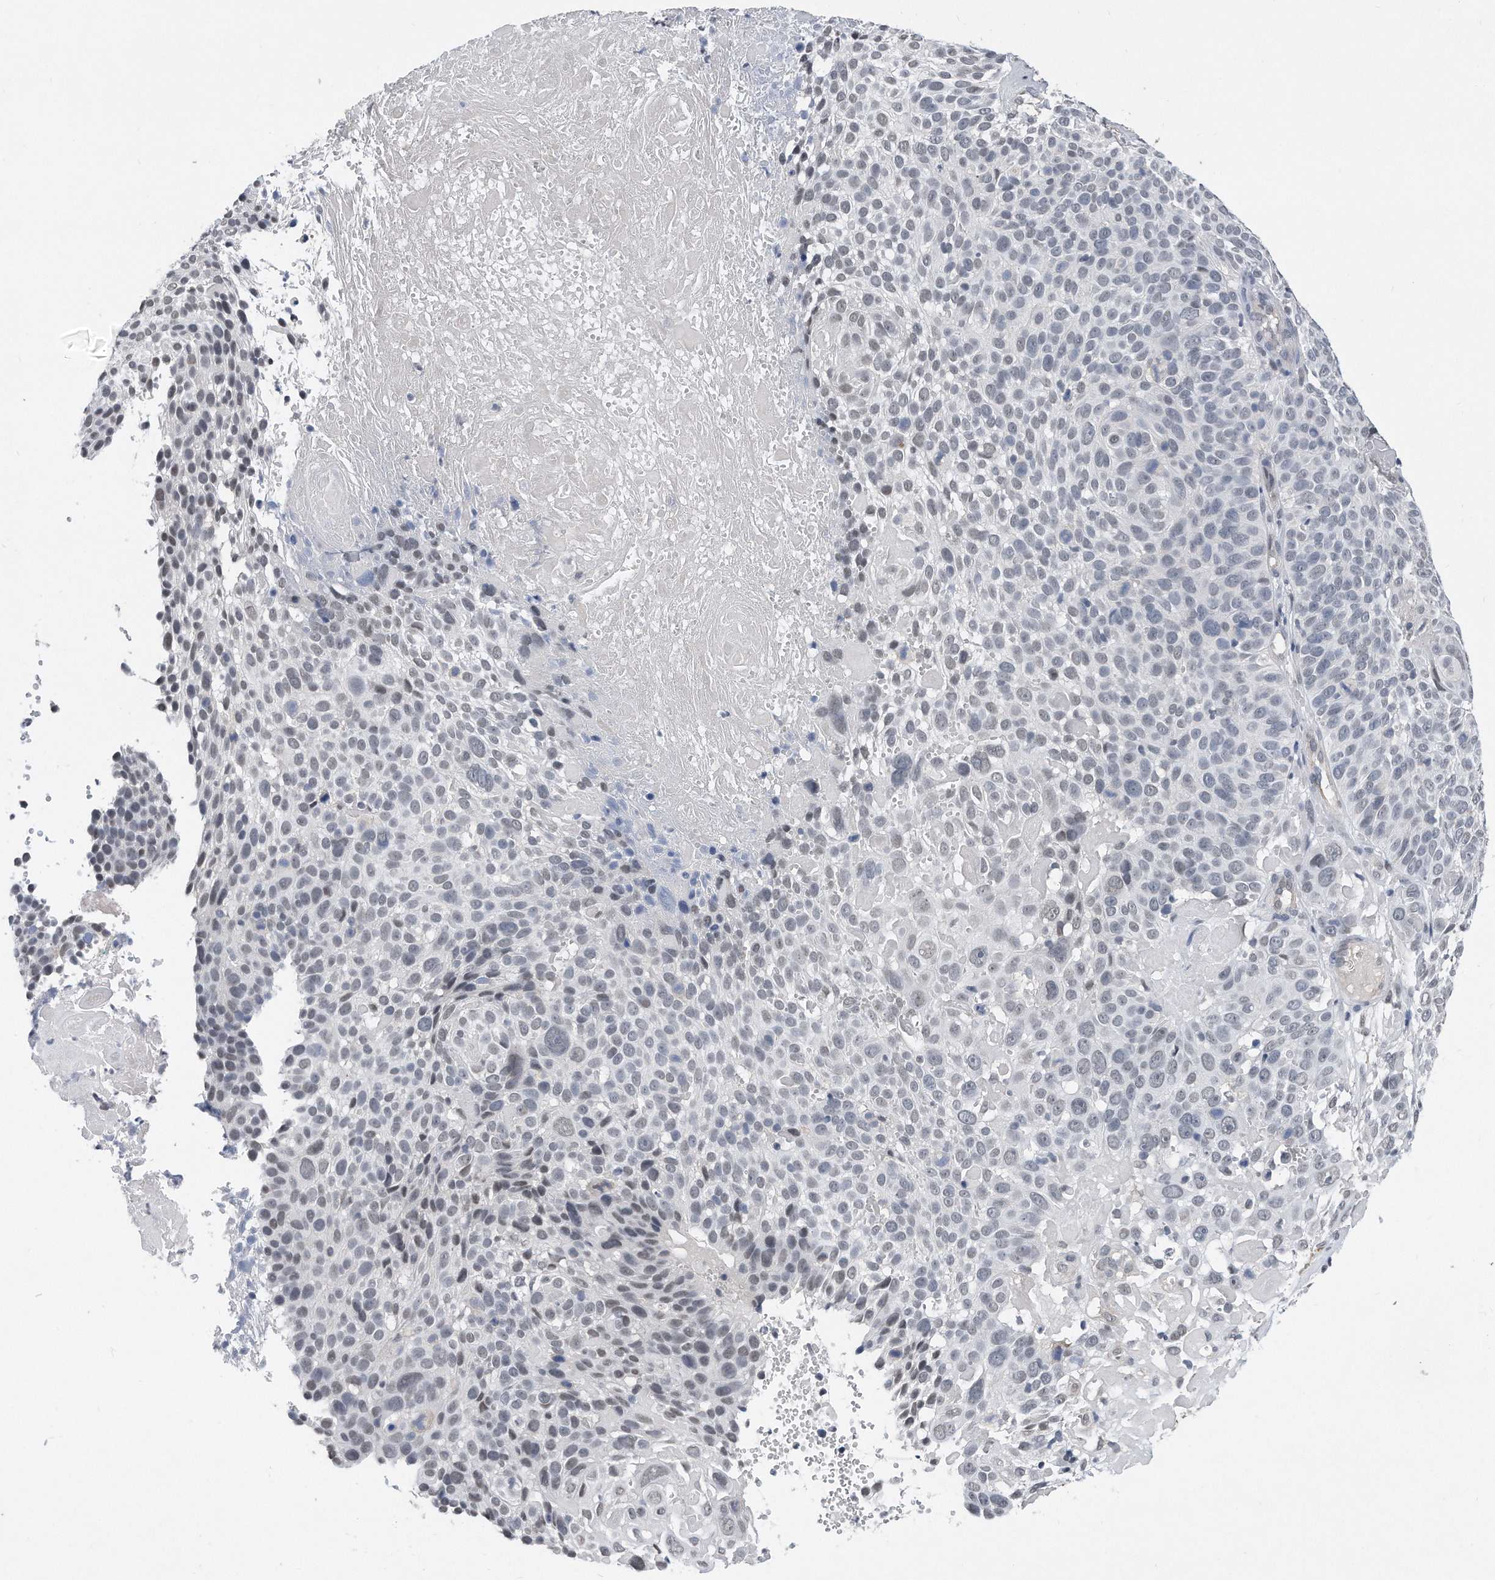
{"staining": {"intensity": "negative", "quantity": "none", "location": "none"}, "tissue": "cervical cancer", "cell_type": "Tumor cells", "image_type": "cancer", "snomed": [{"axis": "morphology", "description": "Squamous cell carcinoma, NOS"}, {"axis": "topography", "description": "Cervix"}], "caption": "Cervical squamous cell carcinoma was stained to show a protein in brown. There is no significant positivity in tumor cells. The staining is performed using DAB (3,3'-diaminobenzidine) brown chromogen with nuclei counter-stained in using hematoxylin.", "gene": "TP53INP1", "patient": {"sex": "female", "age": 74}}